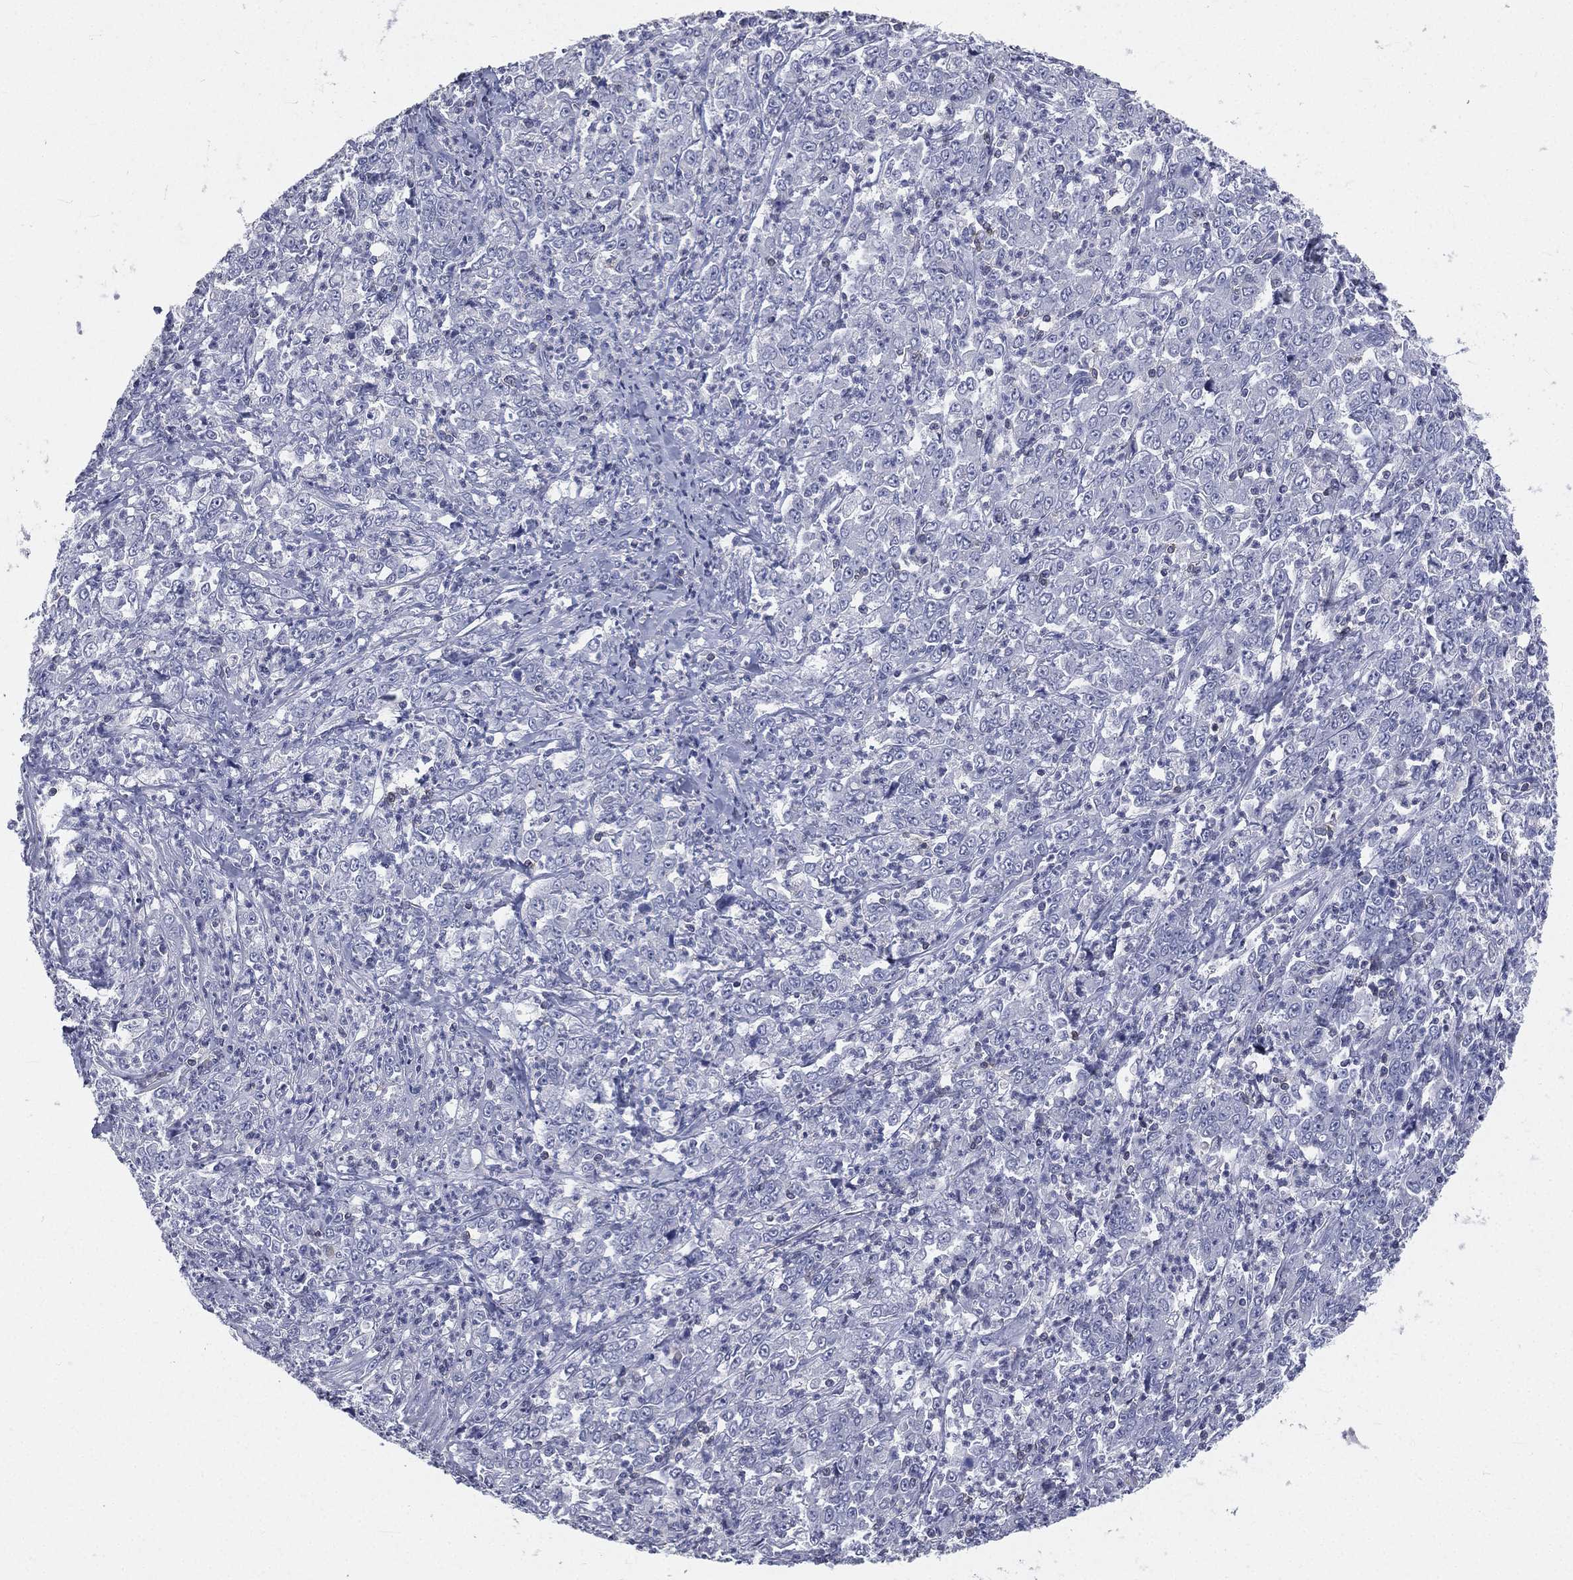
{"staining": {"intensity": "negative", "quantity": "none", "location": "none"}, "tissue": "stomach cancer", "cell_type": "Tumor cells", "image_type": "cancer", "snomed": [{"axis": "morphology", "description": "Adenocarcinoma, NOS"}, {"axis": "topography", "description": "Stomach, lower"}], "caption": "Immunohistochemistry (IHC) of stomach cancer (adenocarcinoma) exhibits no positivity in tumor cells.", "gene": "CD3D", "patient": {"sex": "female", "age": 71}}